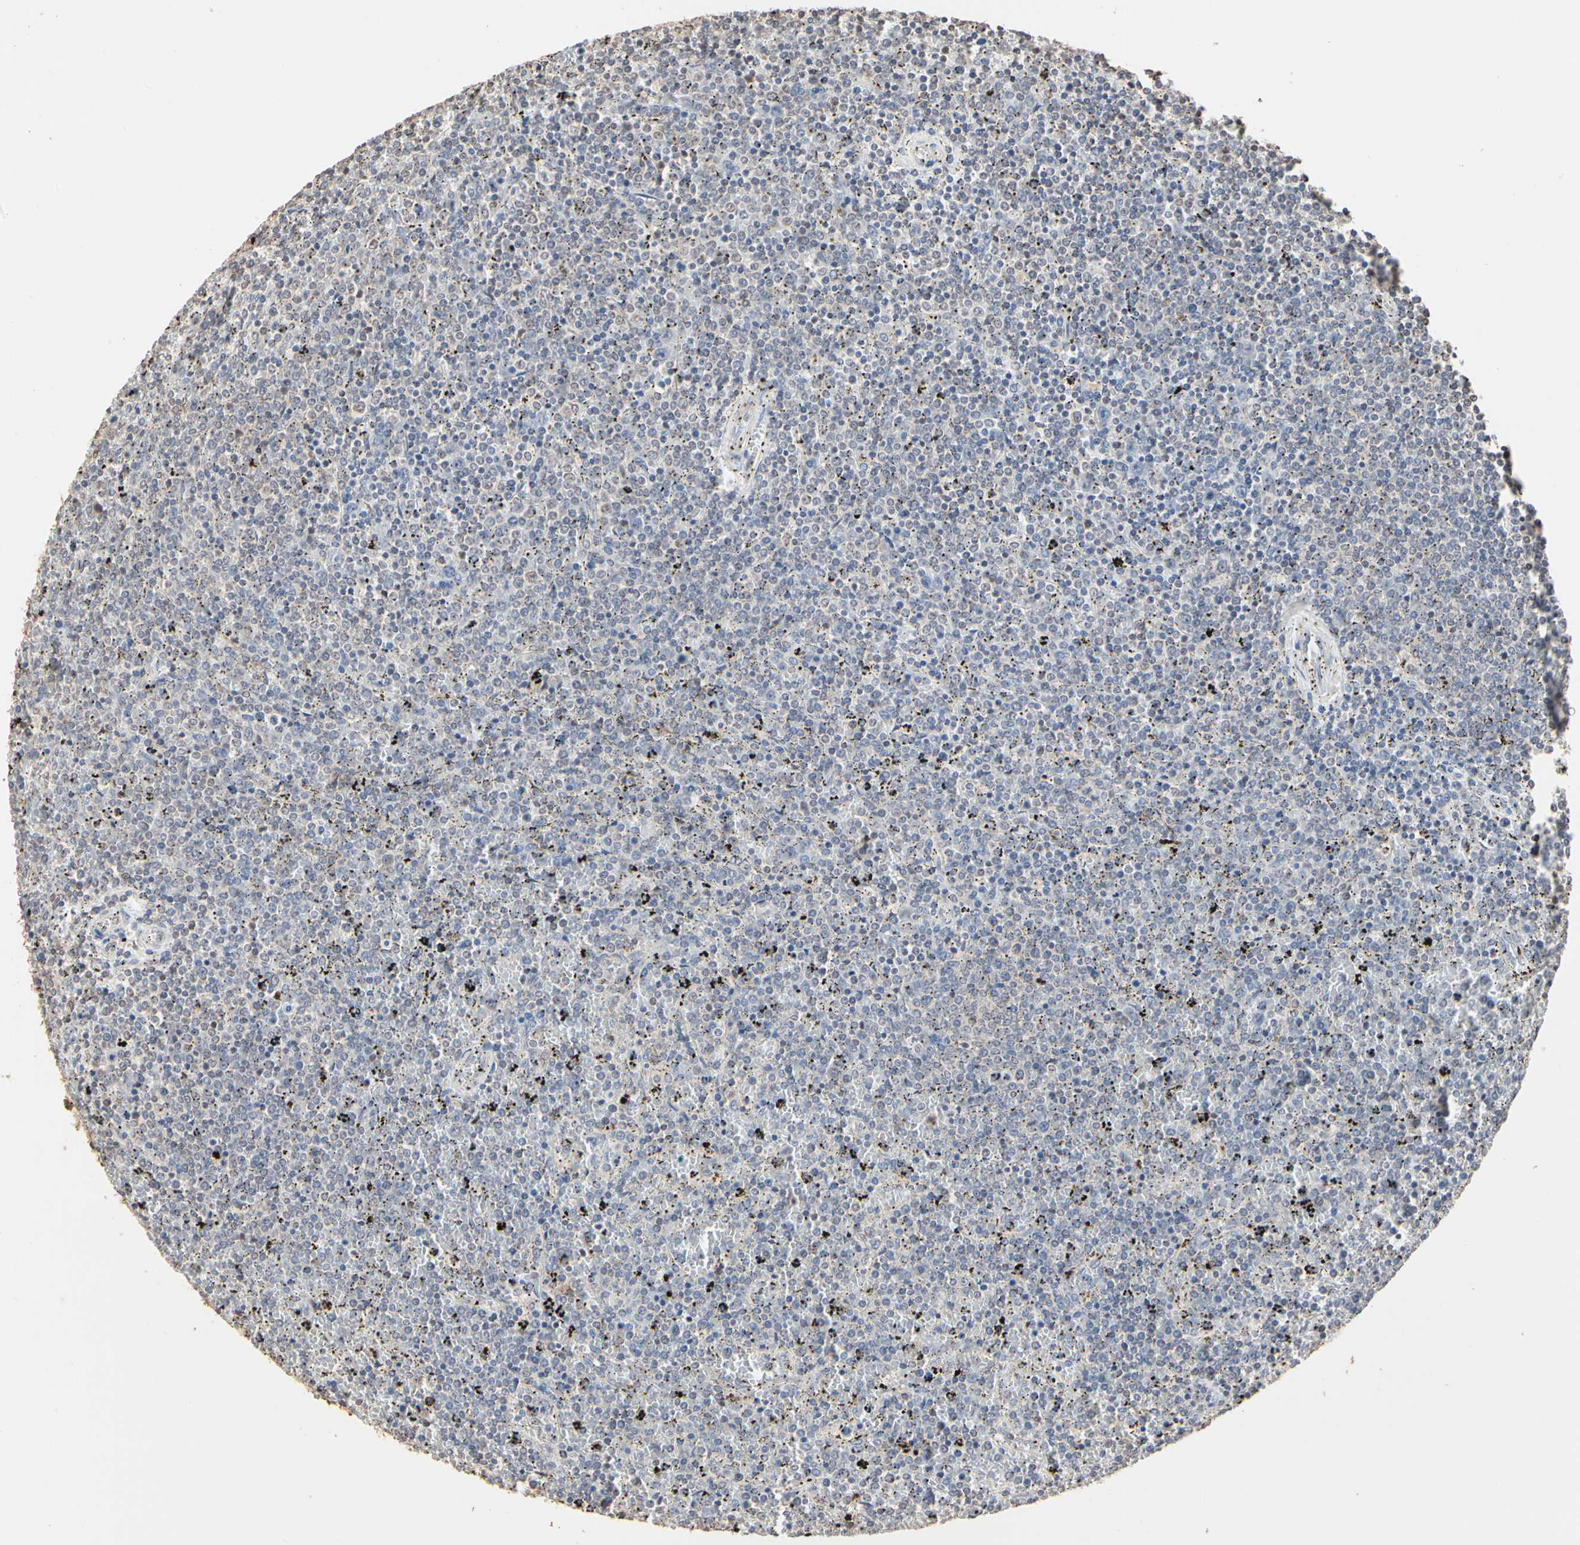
{"staining": {"intensity": "negative", "quantity": "none", "location": "none"}, "tissue": "lymphoma", "cell_type": "Tumor cells", "image_type": "cancer", "snomed": [{"axis": "morphology", "description": "Malignant lymphoma, non-Hodgkin's type, Low grade"}, {"axis": "topography", "description": "Spleen"}], "caption": "Tumor cells are negative for protein expression in human lymphoma. (Immunohistochemistry, brightfield microscopy, high magnification).", "gene": "TAOK1", "patient": {"sex": "female", "age": 77}}